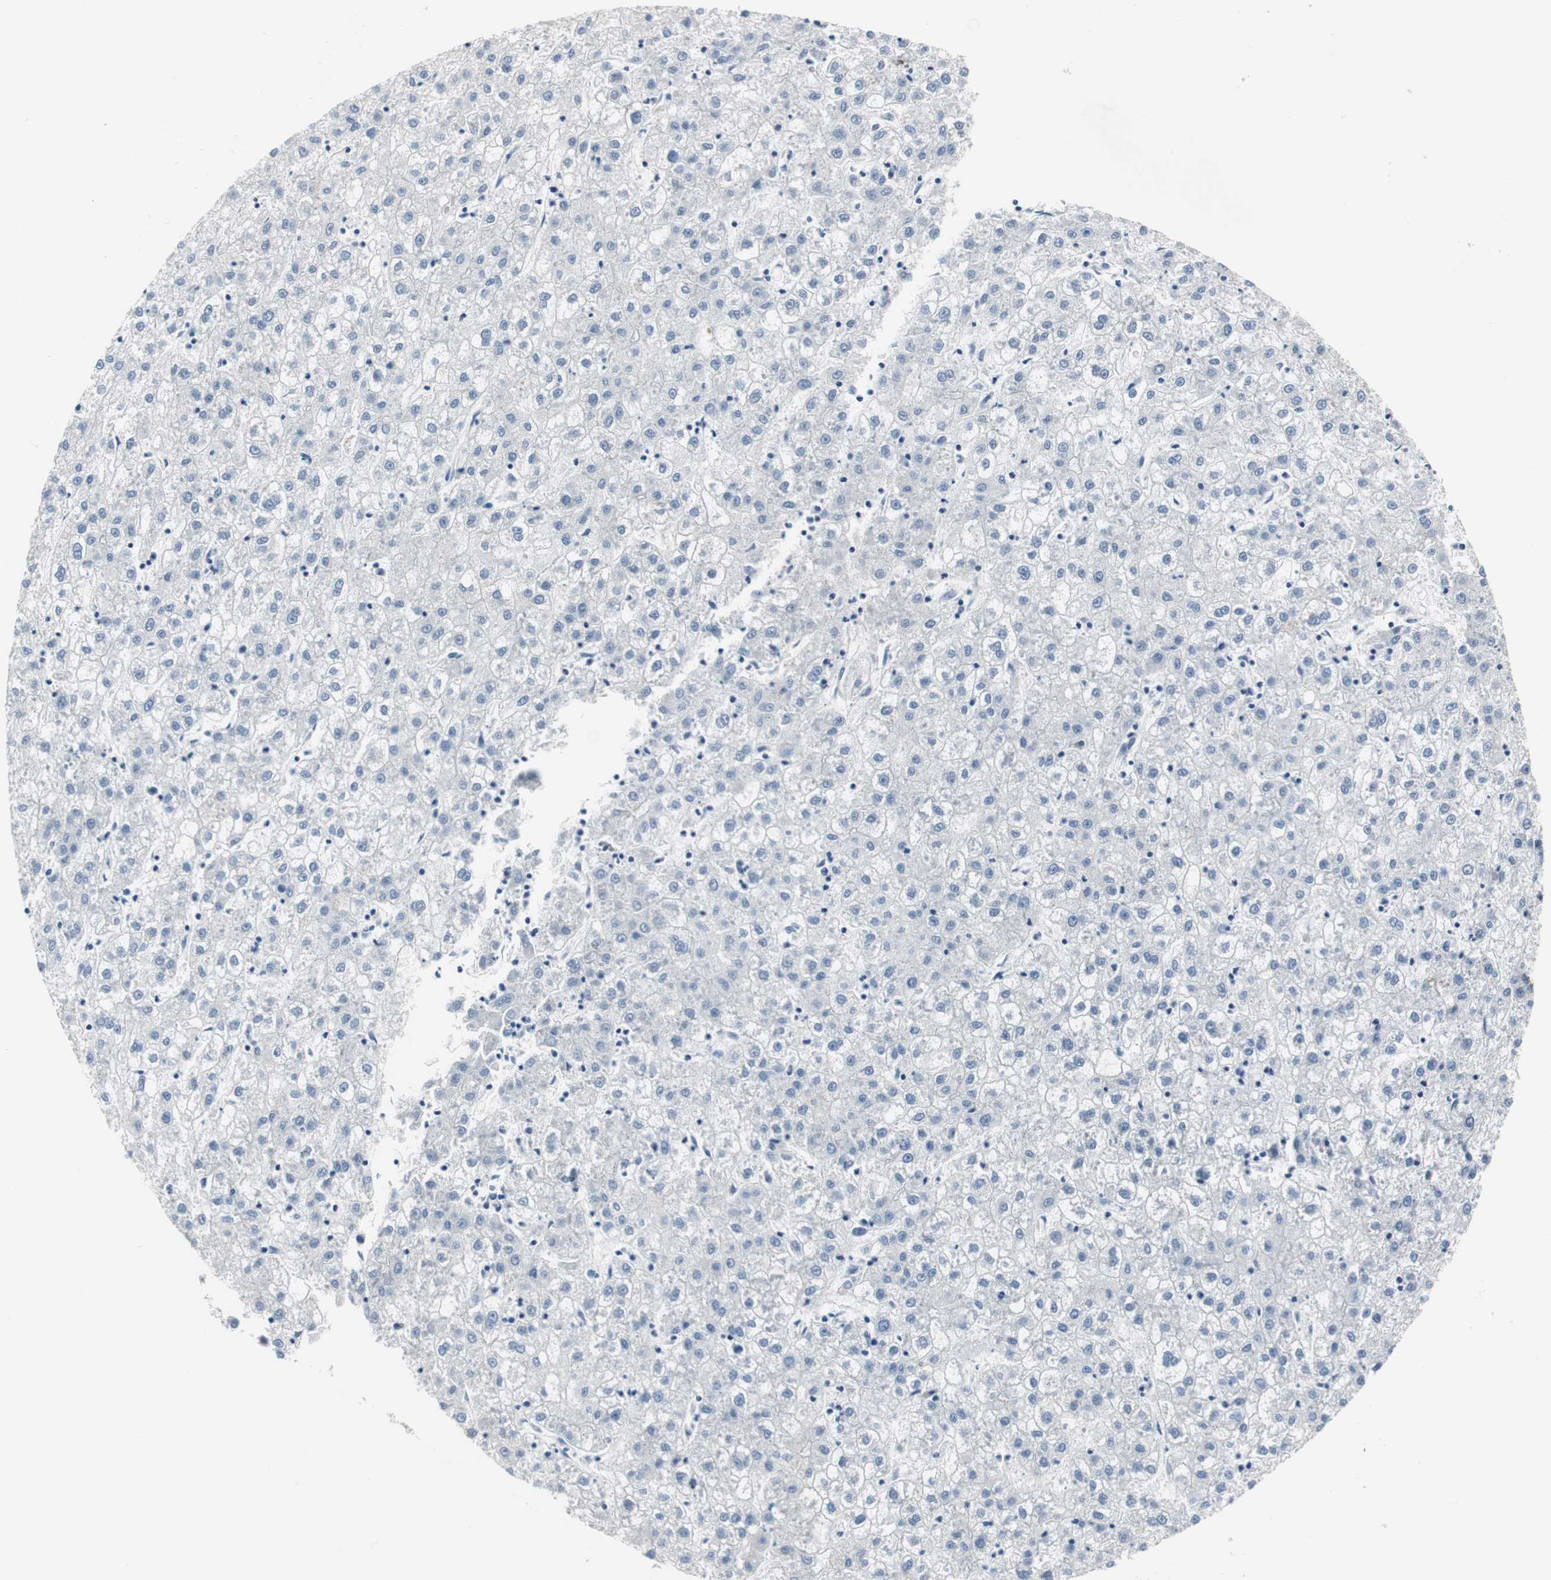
{"staining": {"intensity": "negative", "quantity": "none", "location": "none"}, "tissue": "liver cancer", "cell_type": "Tumor cells", "image_type": "cancer", "snomed": [{"axis": "morphology", "description": "Carcinoma, Hepatocellular, NOS"}, {"axis": "topography", "description": "Liver"}], "caption": "High power microscopy histopathology image of an IHC photomicrograph of hepatocellular carcinoma (liver), revealing no significant expression in tumor cells.", "gene": "FHL2", "patient": {"sex": "male", "age": 72}}